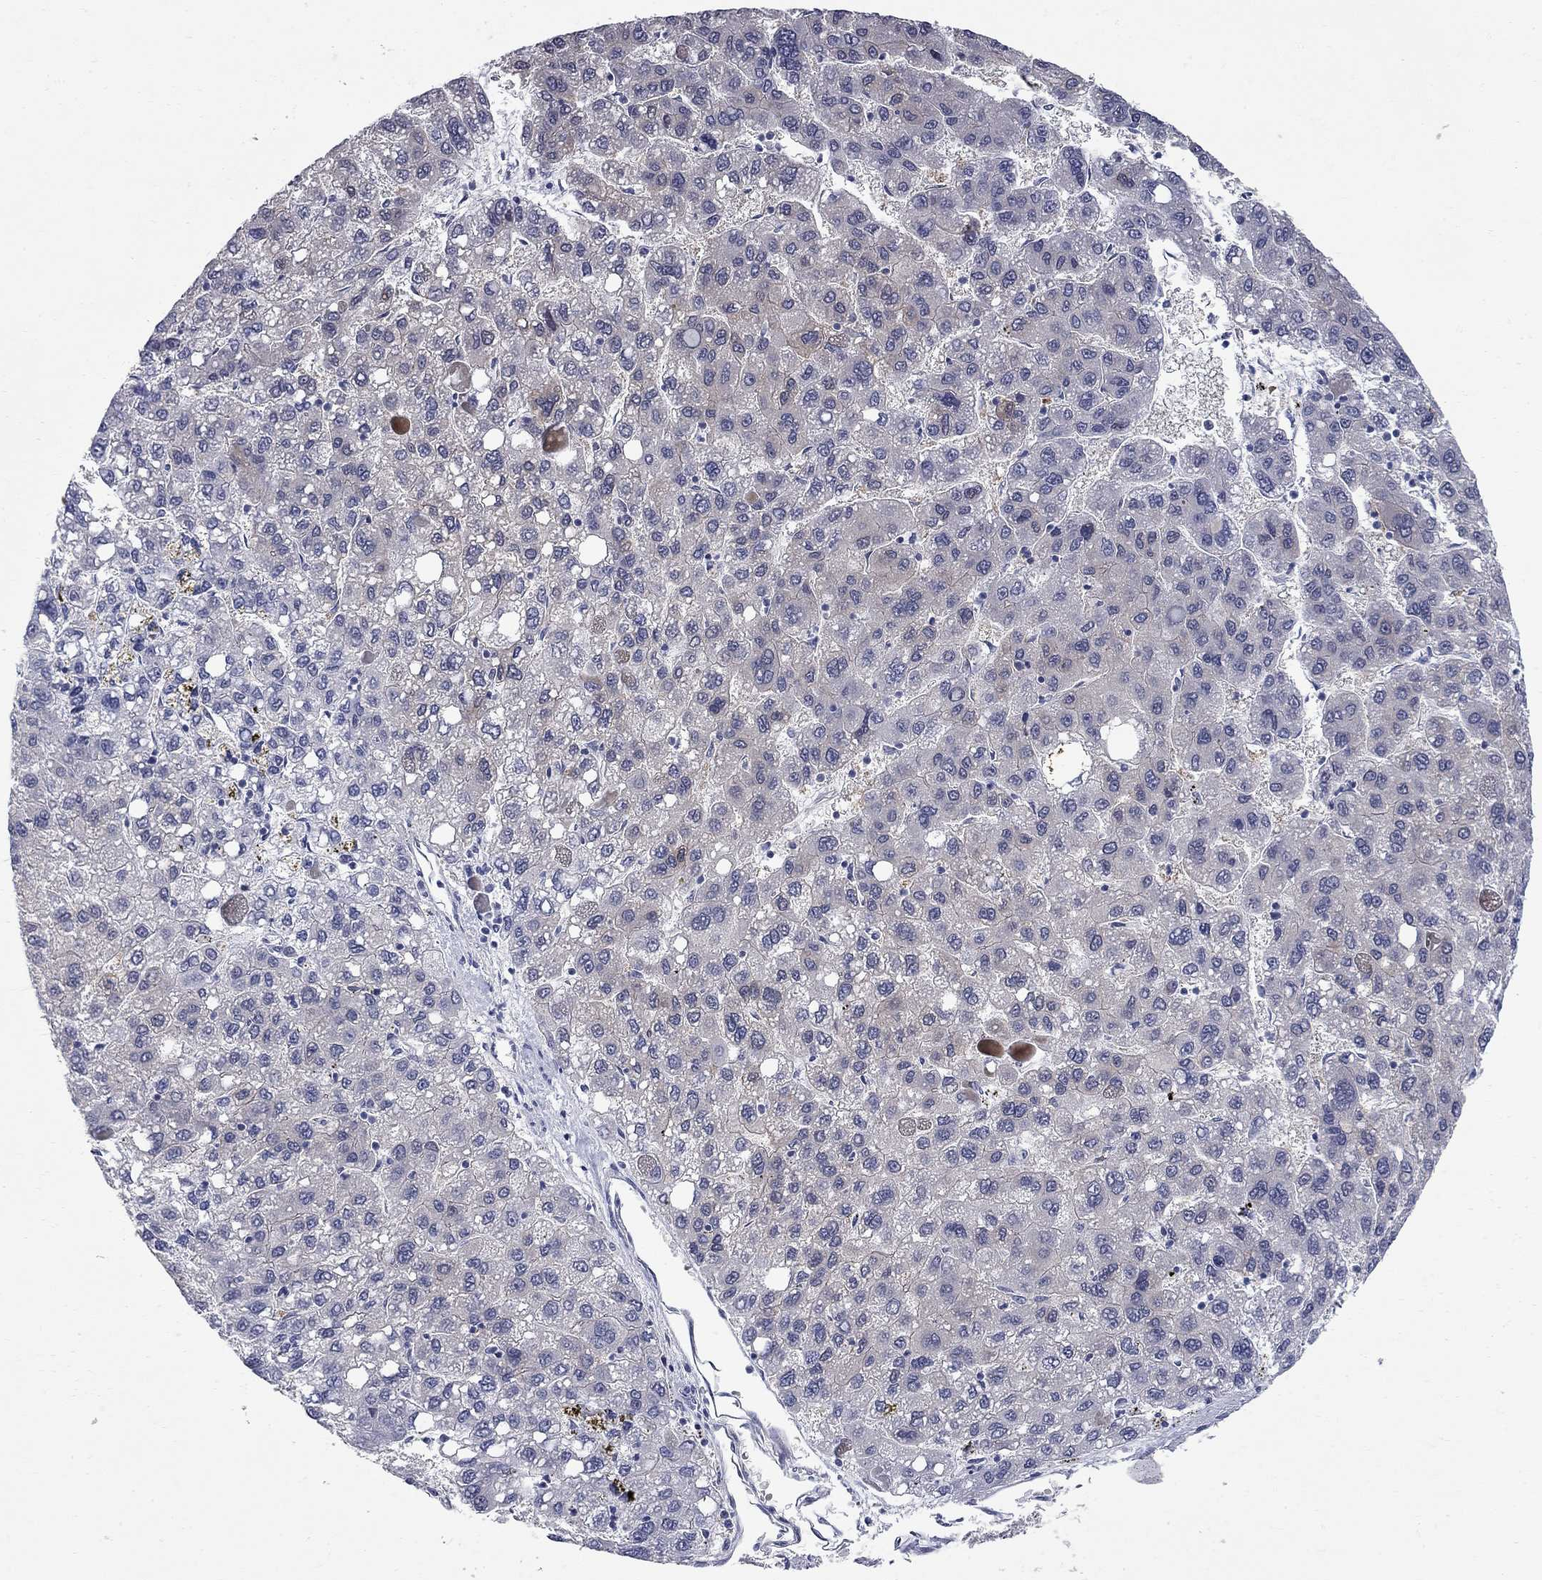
{"staining": {"intensity": "negative", "quantity": "none", "location": "none"}, "tissue": "liver cancer", "cell_type": "Tumor cells", "image_type": "cancer", "snomed": [{"axis": "morphology", "description": "Carcinoma, Hepatocellular, NOS"}, {"axis": "topography", "description": "Liver"}], "caption": "Human liver cancer (hepatocellular carcinoma) stained for a protein using immunohistochemistry (IHC) reveals no positivity in tumor cells.", "gene": "GALNT8", "patient": {"sex": "female", "age": 82}}